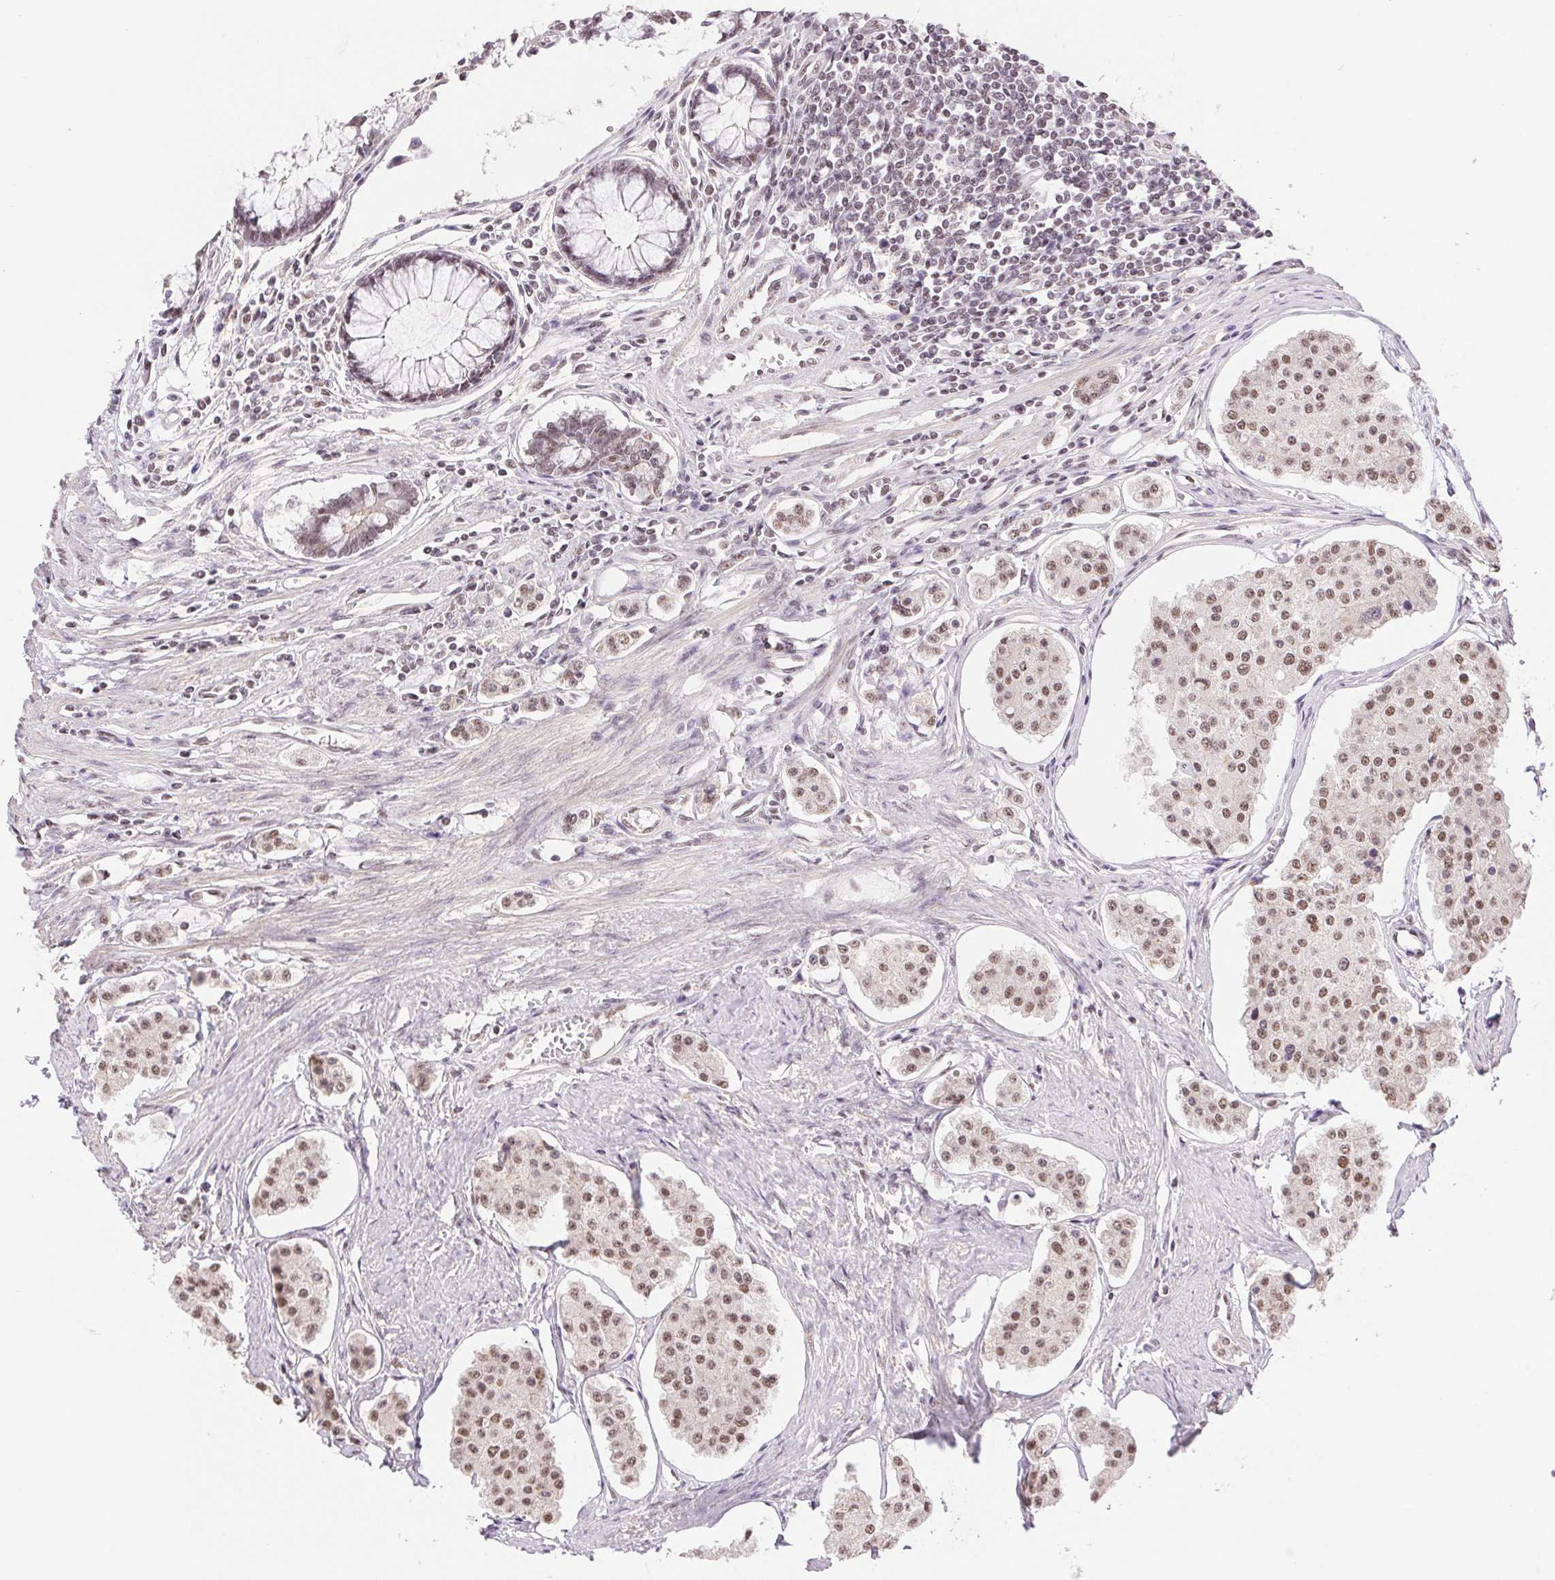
{"staining": {"intensity": "moderate", "quantity": ">75%", "location": "nuclear"}, "tissue": "carcinoid", "cell_type": "Tumor cells", "image_type": "cancer", "snomed": [{"axis": "morphology", "description": "Carcinoid, malignant, NOS"}, {"axis": "topography", "description": "Small intestine"}], "caption": "Immunohistochemistry (IHC) staining of carcinoid (malignant), which shows medium levels of moderate nuclear positivity in approximately >75% of tumor cells indicating moderate nuclear protein positivity. The staining was performed using DAB (brown) for protein detection and nuclei were counterstained in hematoxylin (blue).", "gene": "RPRD1B", "patient": {"sex": "female", "age": 65}}